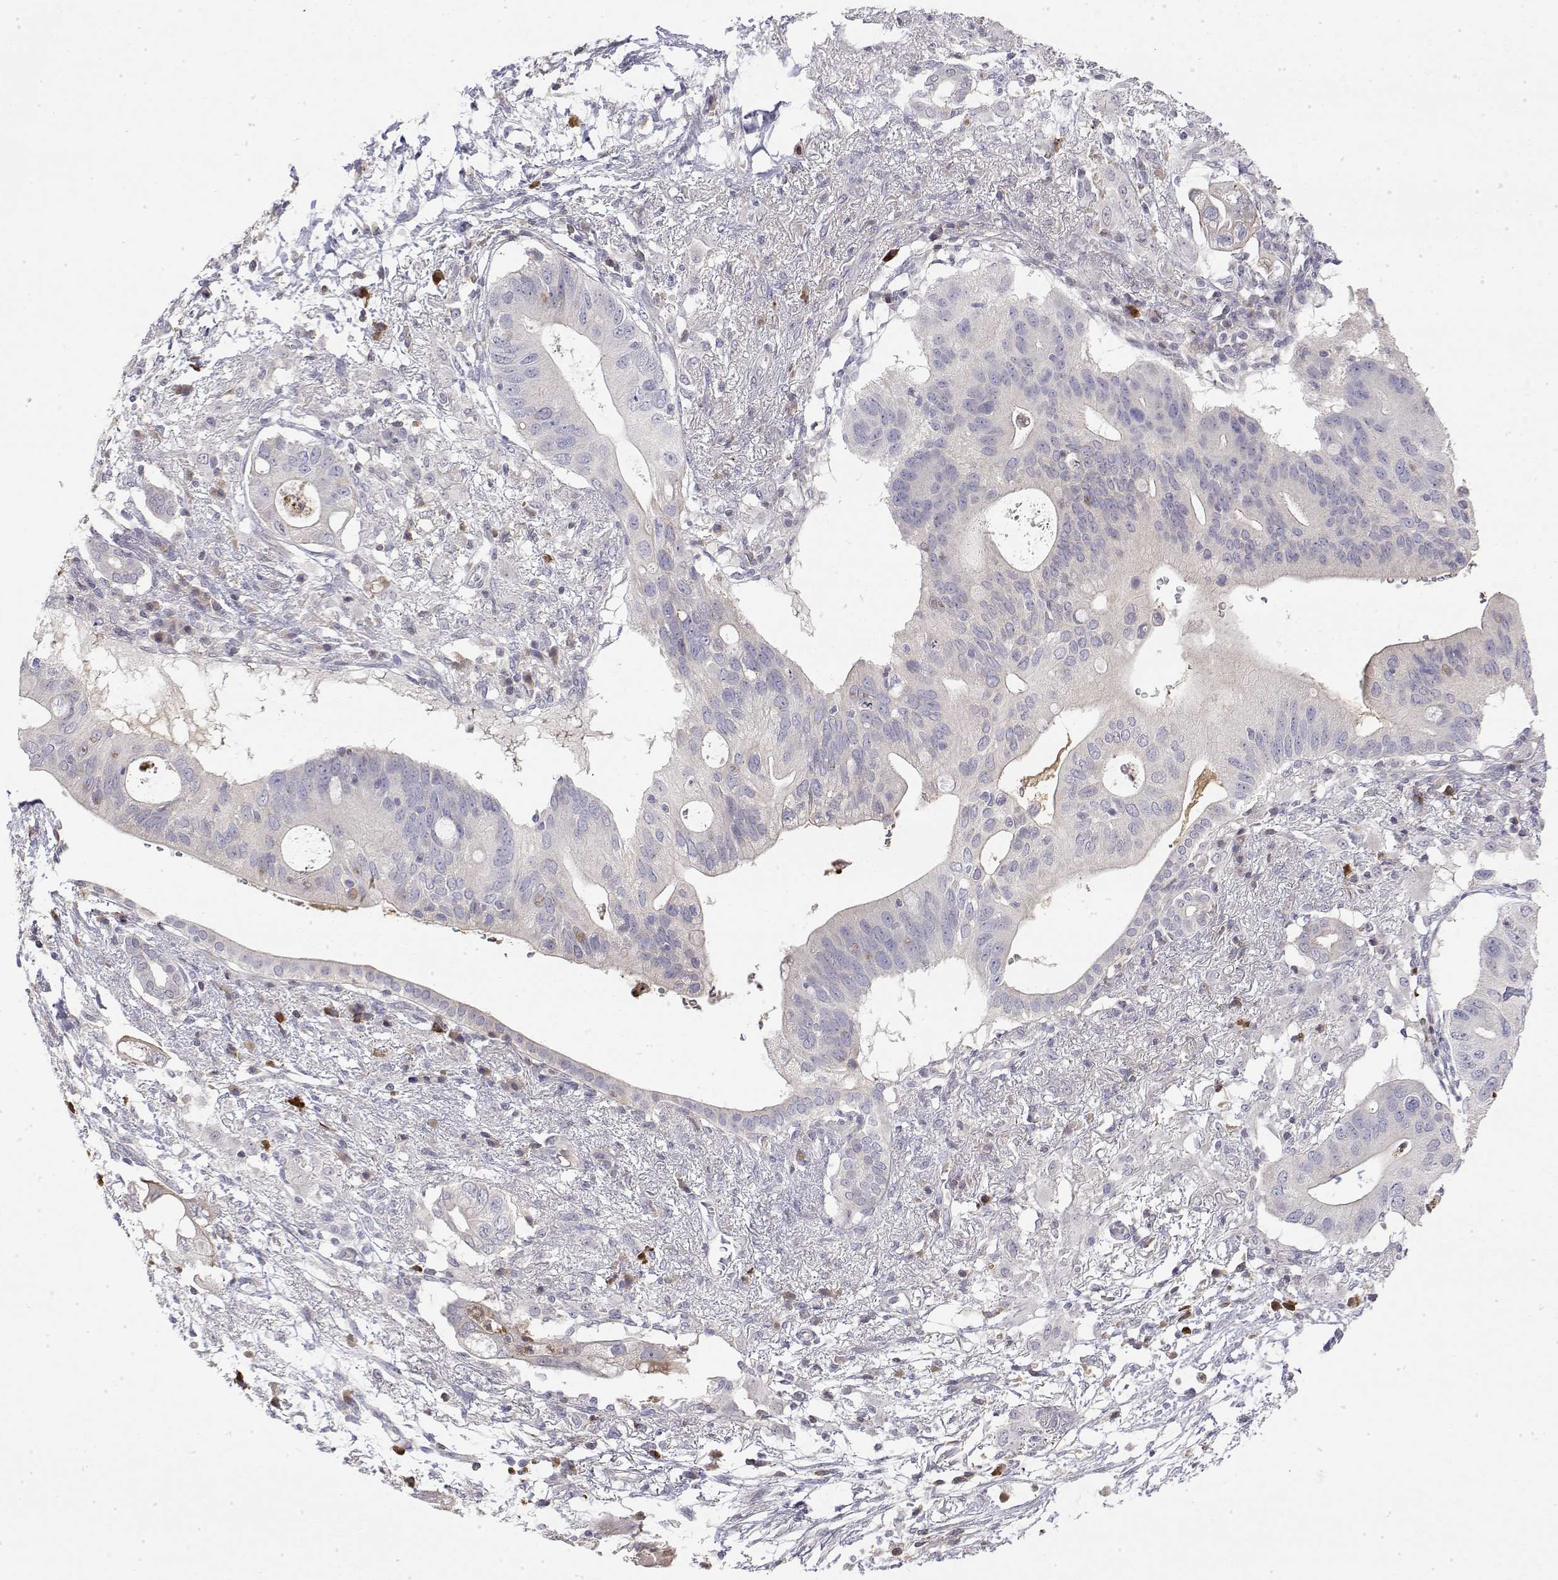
{"staining": {"intensity": "negative", "quantity": "none", "location": "none"}, "tissue": "pancreatic cancer", "cell_type": "Tumor cells", "image_type": "cancer", "snomed": [{"axis": "morphology", "description": "Adenocarcinoma, NOS"}, {"axis": "topography", "description": "Pancreas"}], "caption": "An immunohistochemistry photomicrograph of pancreatic adenocarcinoma is shown. There is no staining in tumor cells of pancreatic adenocarcinoma. (Brightfield microscopy of DAB immunohistochemistry at high magnification).", "gene": "IGFBP4", "patient": {"sex": "female", "age": 72}}